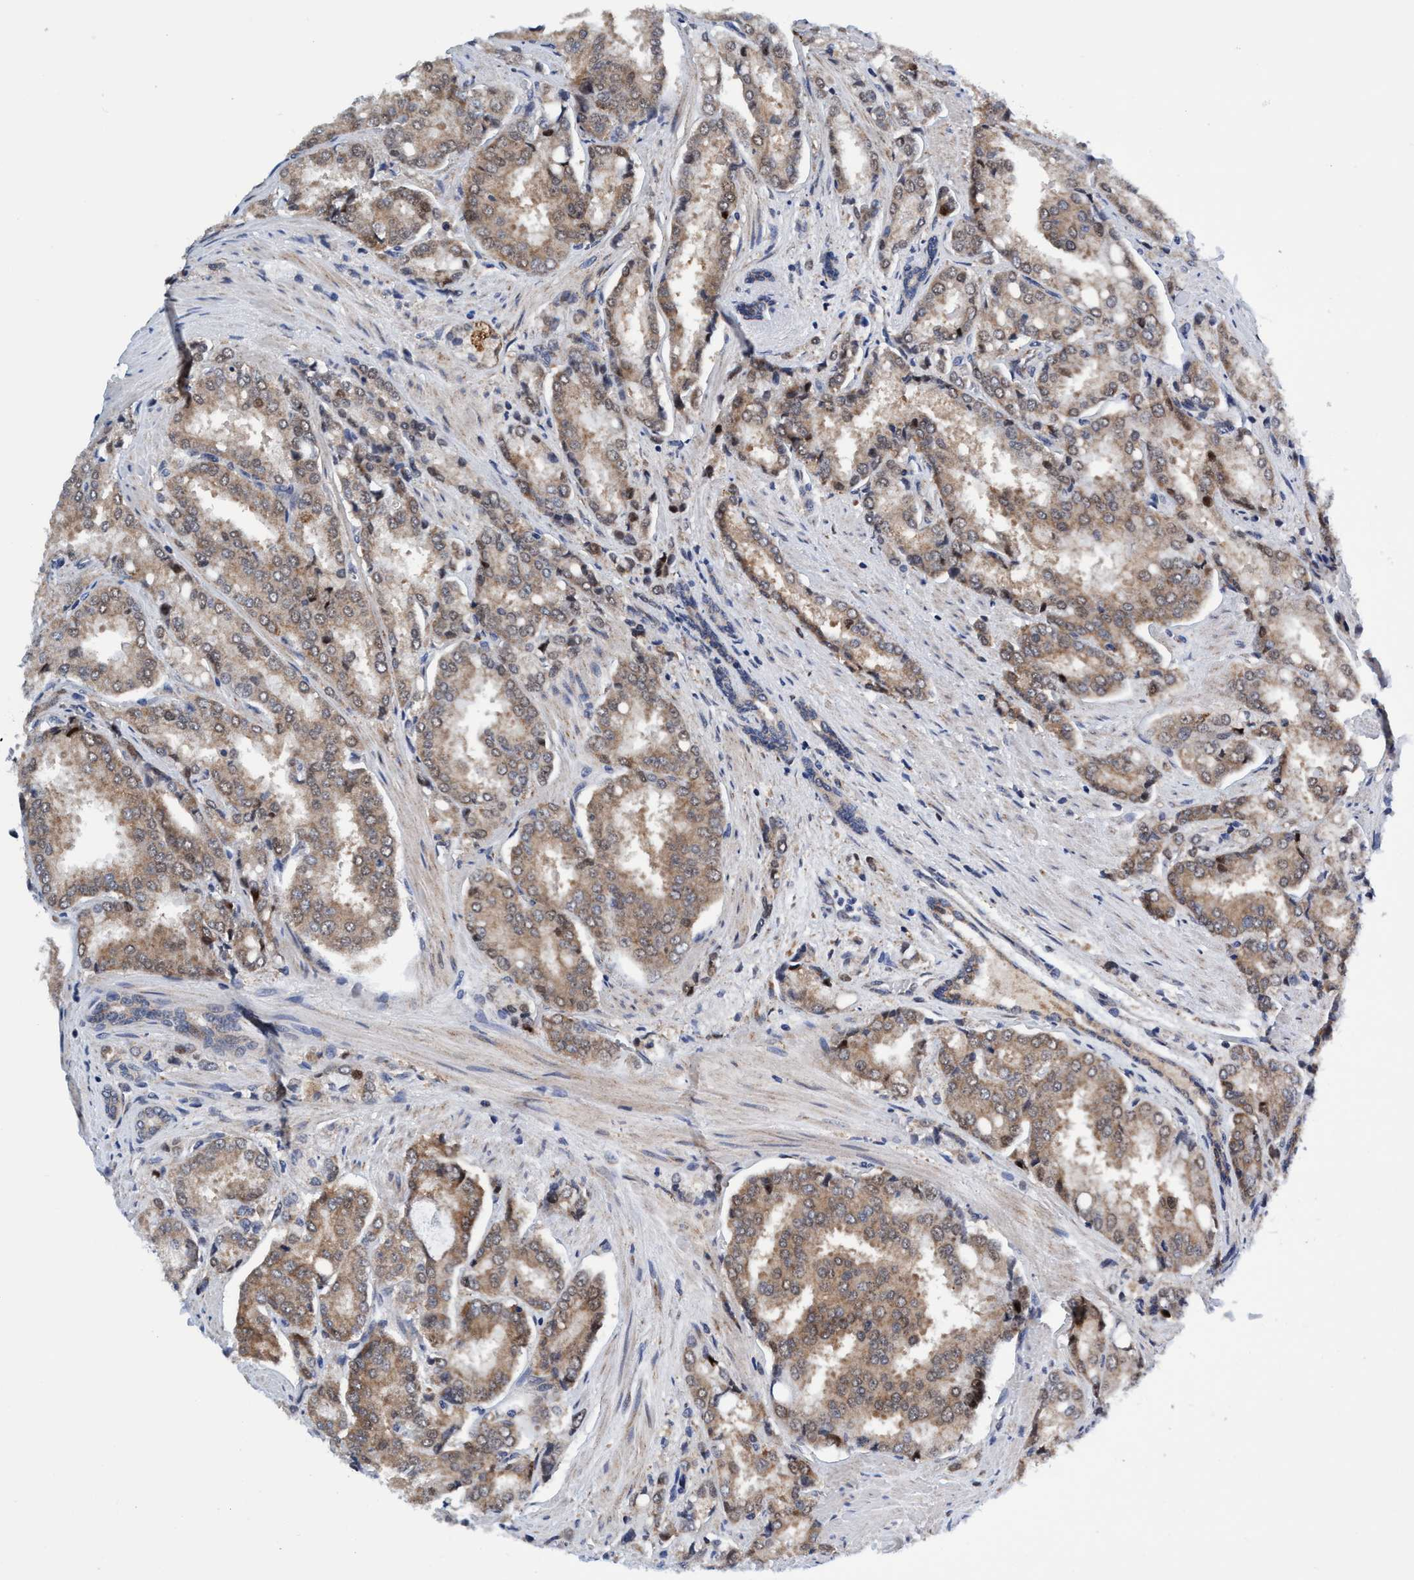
{"staining": {"intensity": "weak", "quantity": ">75%", "location": "cytoplasmic/membranous"}, "tissue": "prostate cancer", "cell_type": "Tumor cells", "image_type": "cancer", "snomed": [{"axis": "morphology", "description": "Adenocarcinoma, High grade"}, {"axis": "topography", "description": "Prostate"}], "caption": "Immunohistochemical staining of prostate cancer (high-grade adenocarcinoma) exhibits weak cytoplasmic/membranous protein staining in about >75% of tumor cells.", "gene": "AGAP2", "patient": {"sex": "male", "age": 50}}